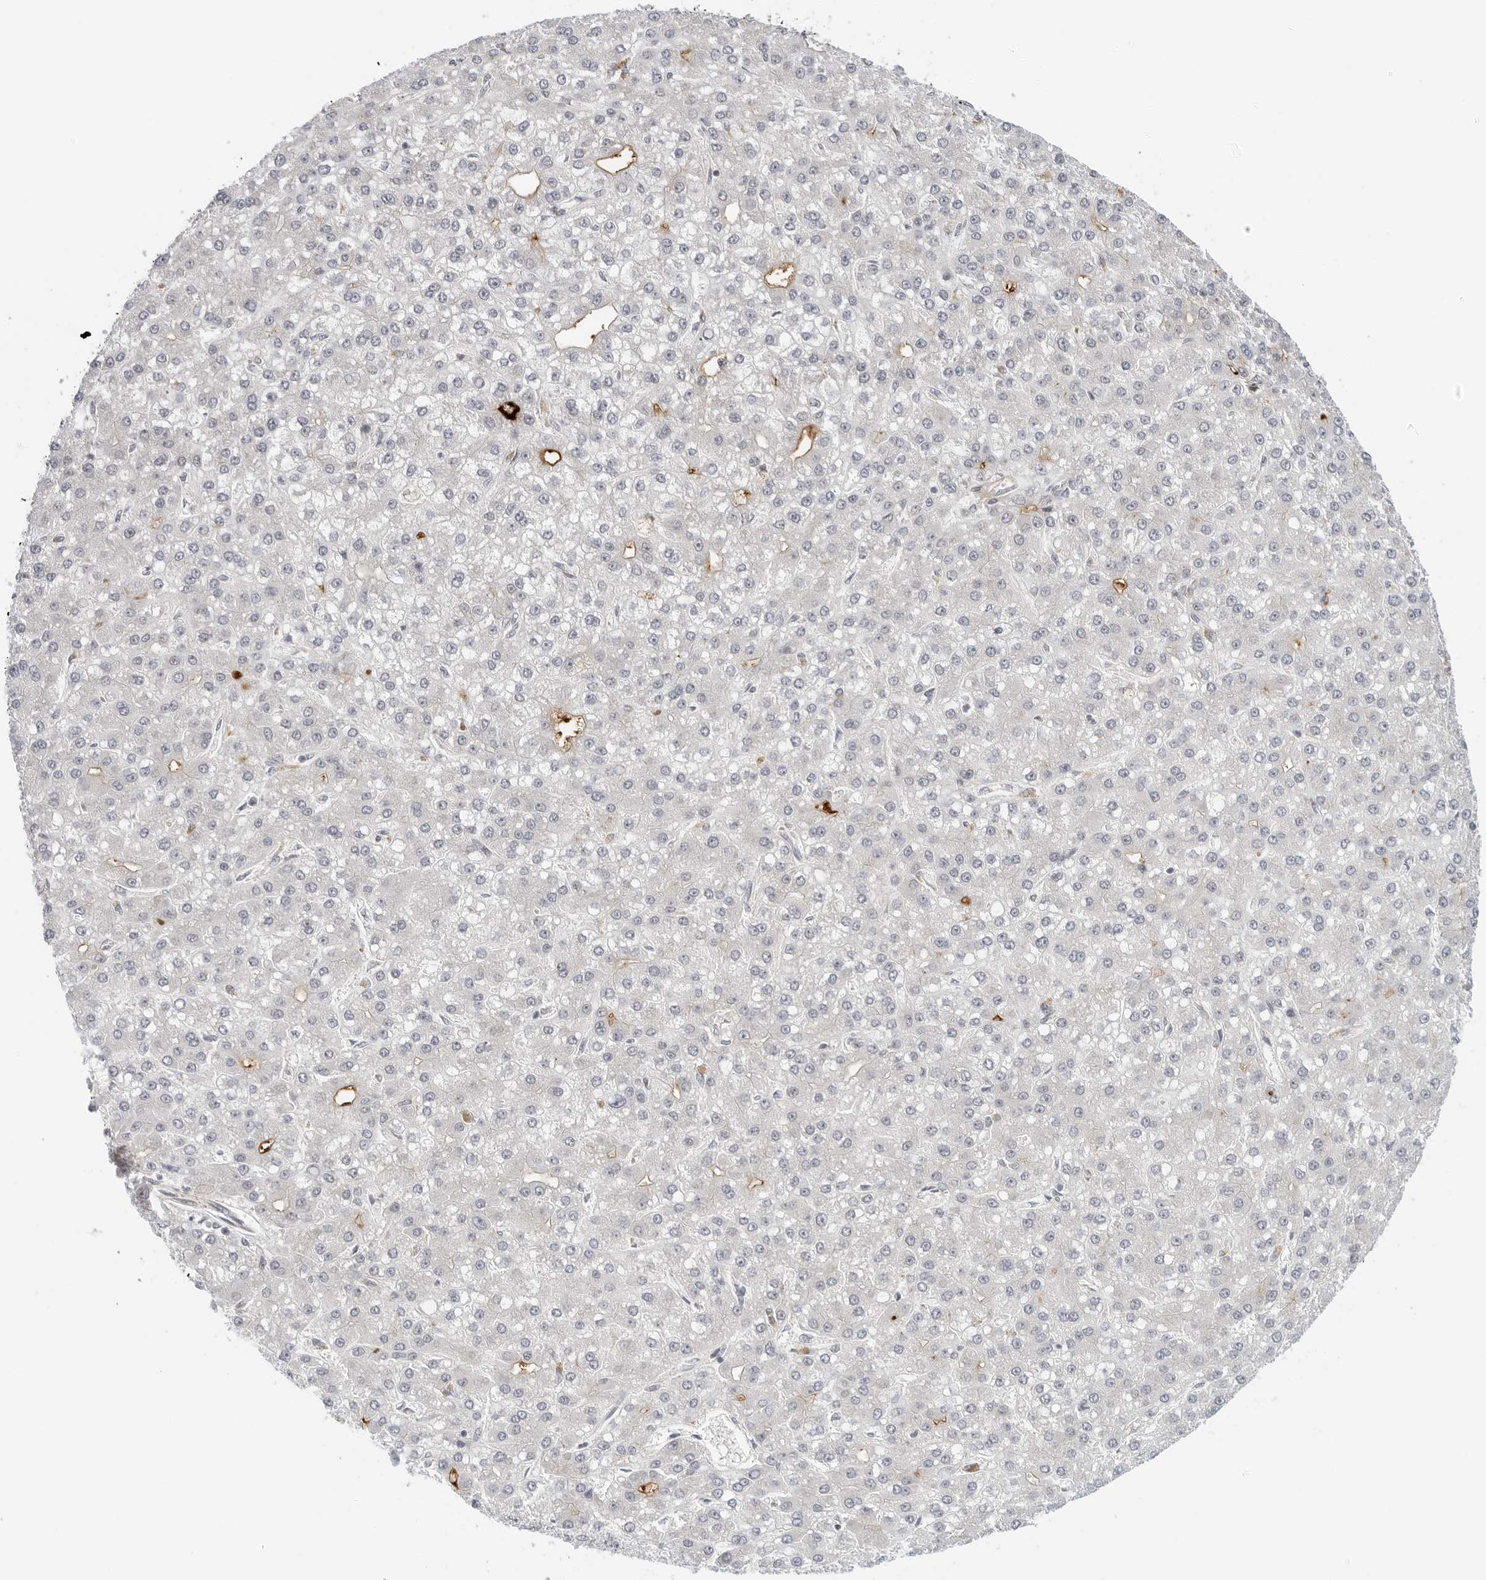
{"staining": {"intensity": "negative", "quantity": "none", "location": "none"}, "tissue": "liver cancer", "cell_type": "Tumor cells", "image_type": "cancer", "snomed": [{"axis": "morphology", "description": "Carcinoma, Hepatocellular, NOS"}, {"axis": "topography", "description": "Liver"}], "caption": "An image of hepatocellular carcinoma (liver) stained for a protein reveals no brown staining in tumor cells. The staining was performed using DAB (3,3'-diaminobenzidine) to visualize the protein expression in brown, while the nuclei were stained in blue with hematoxylin (Magnification: 20x).", "gene": "SUGCT", "patient": {"sex": "male", "age": 67}}